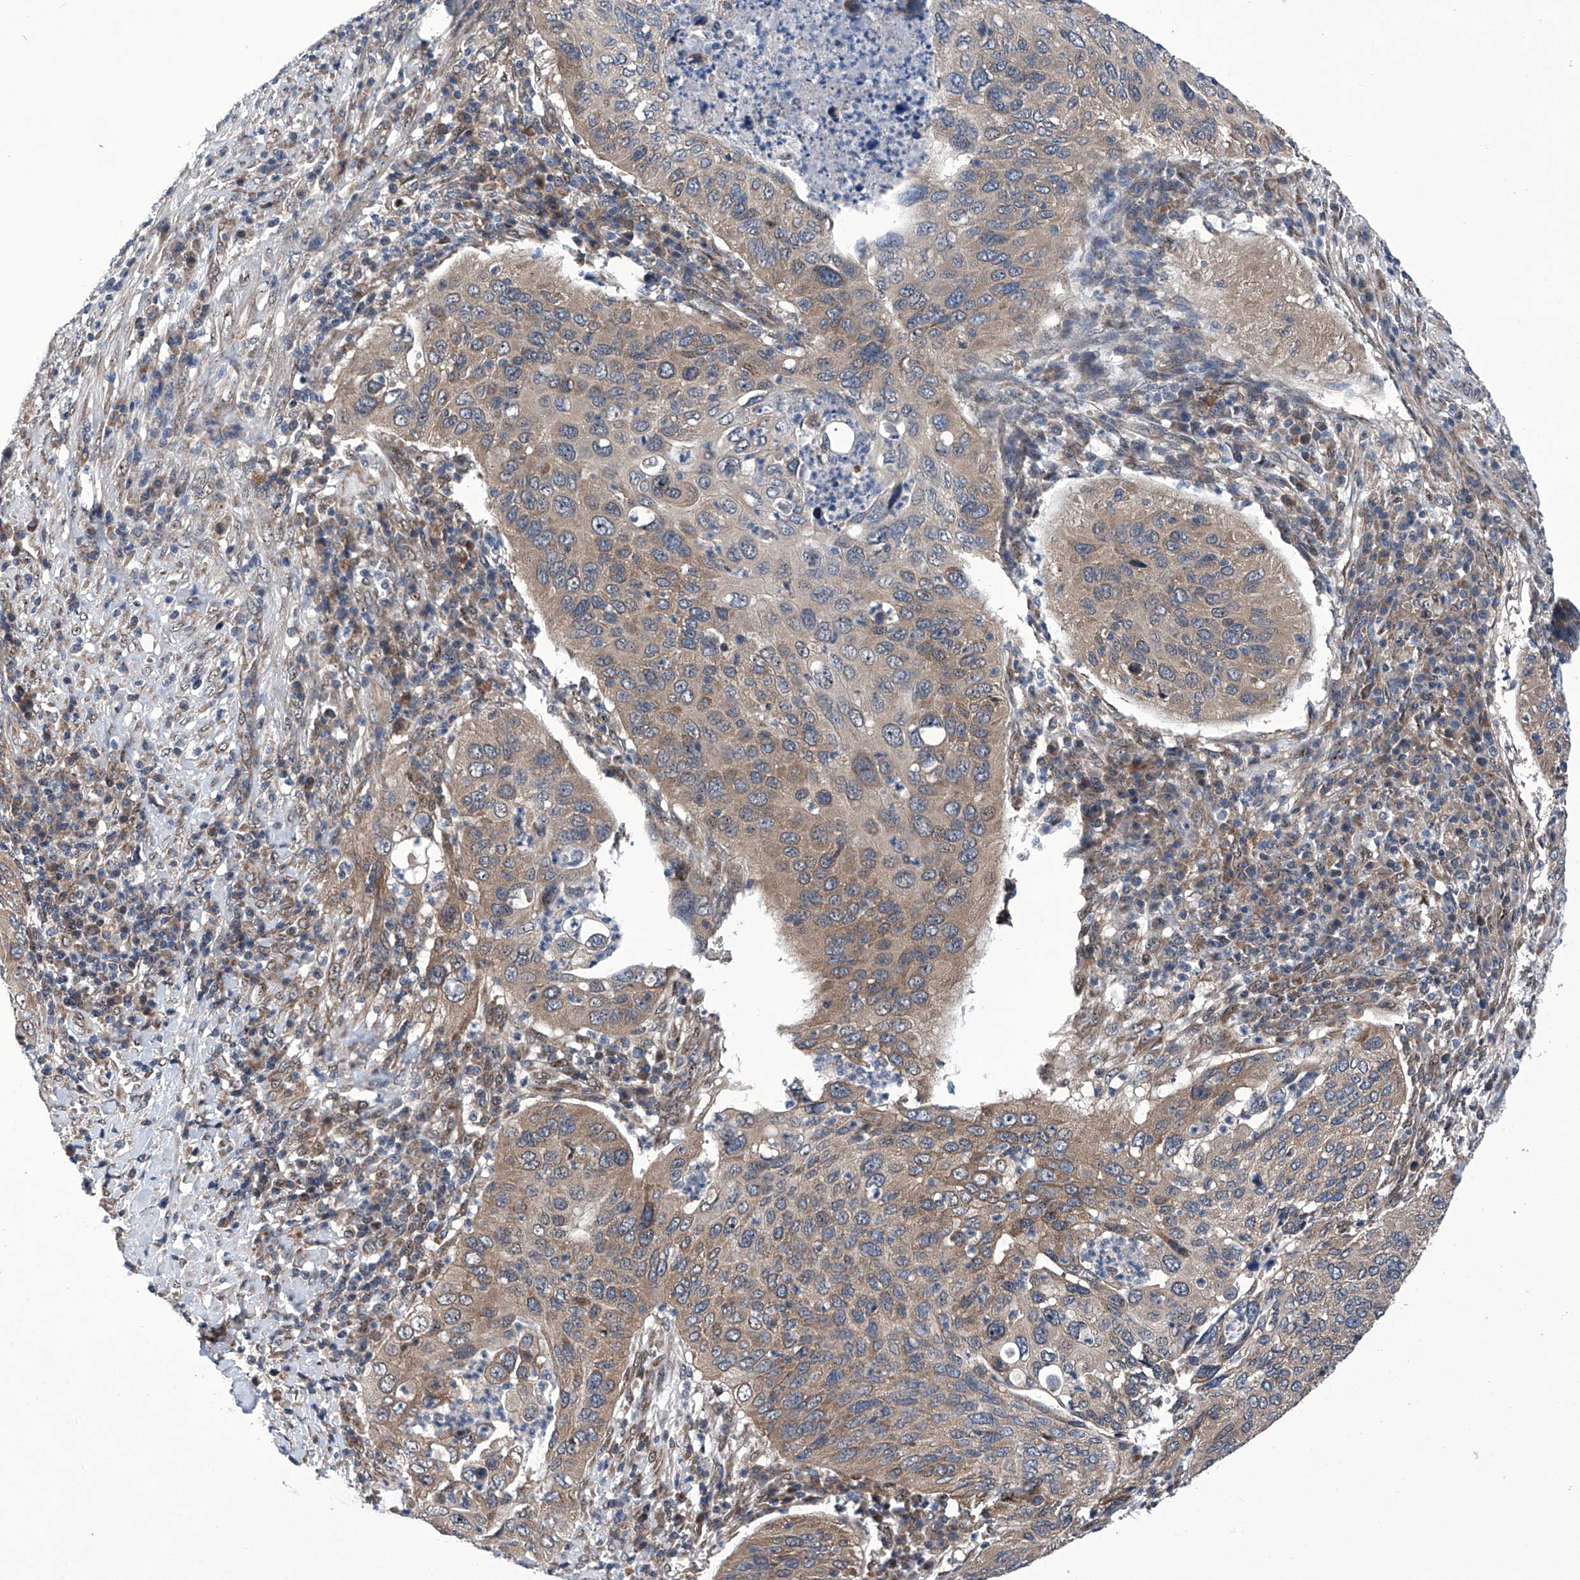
{"staining": {"intensity": "moderate", "quantity": "25%-75%", "location": "cytoplasmic/membranous"}, "tissue": "cervical cancer", "cell_type": "Tumor cells", "image_type": "cancer", "snomed": [{"axis": "morphology", "description": "Squamous cell carcinoma, NOS"}, {"axis": "topography", "description": "Cervix"}], "caption": "Immunohistochemistry (IHC) staining of cervical cancer, which demonstrates medium levels of moderate cytoplasmic/membranous expression in approximately 25%-75% of tumor cells indicating moderate cytoplasmic/membranous protein staining. The staining was performed using DAB (3,3'-diaminobenzidine) (brown) for protein detection and nuclei were counterstained in hematoxylin (blue).", "gene": "KTI12", "patient": {"sex": "female", "age": 38}}